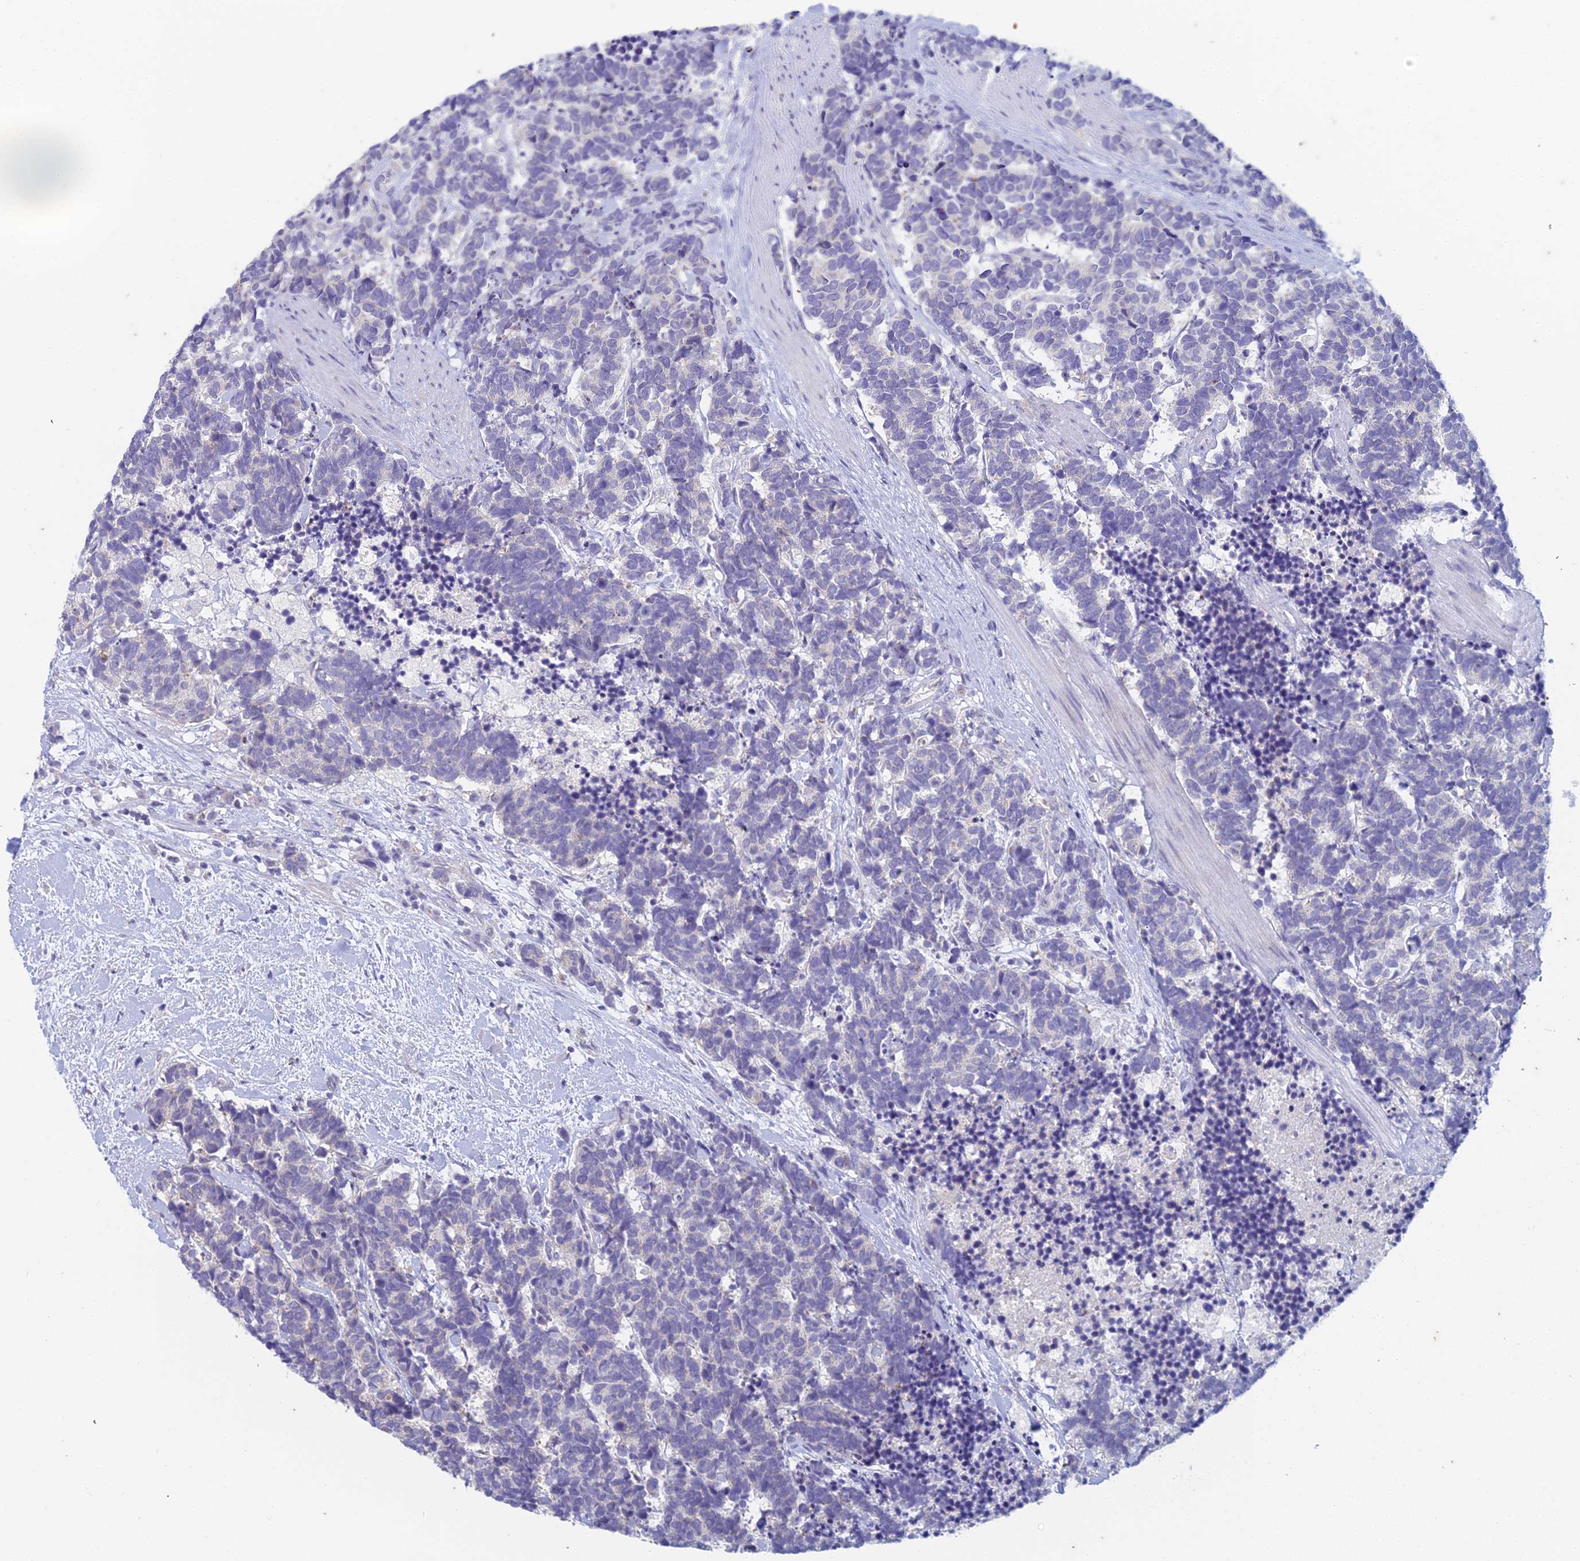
{"staining": {"intensity": "negative", "quantity": "none", "location": "none"}, "tissue": "carcinoid", "cell_type": "Tumor cells", "image_type": "cancer", "snomed": [{"axis": "morphology", "description": "Carcinoma, NOS"}, {"axis": "morphology", "description": "Carcinoid, malignant, NOS"}, {"axis": "topography", "description": "Prostate"}], "caption": "Immunohistochemistry photomicrograph of carcinoid (malignant) stained for a protein (brown), which exhibits no expression in tumor cells.", "gene": "EEF2KMT", "patient": {"sex": "male", "age": 57}}